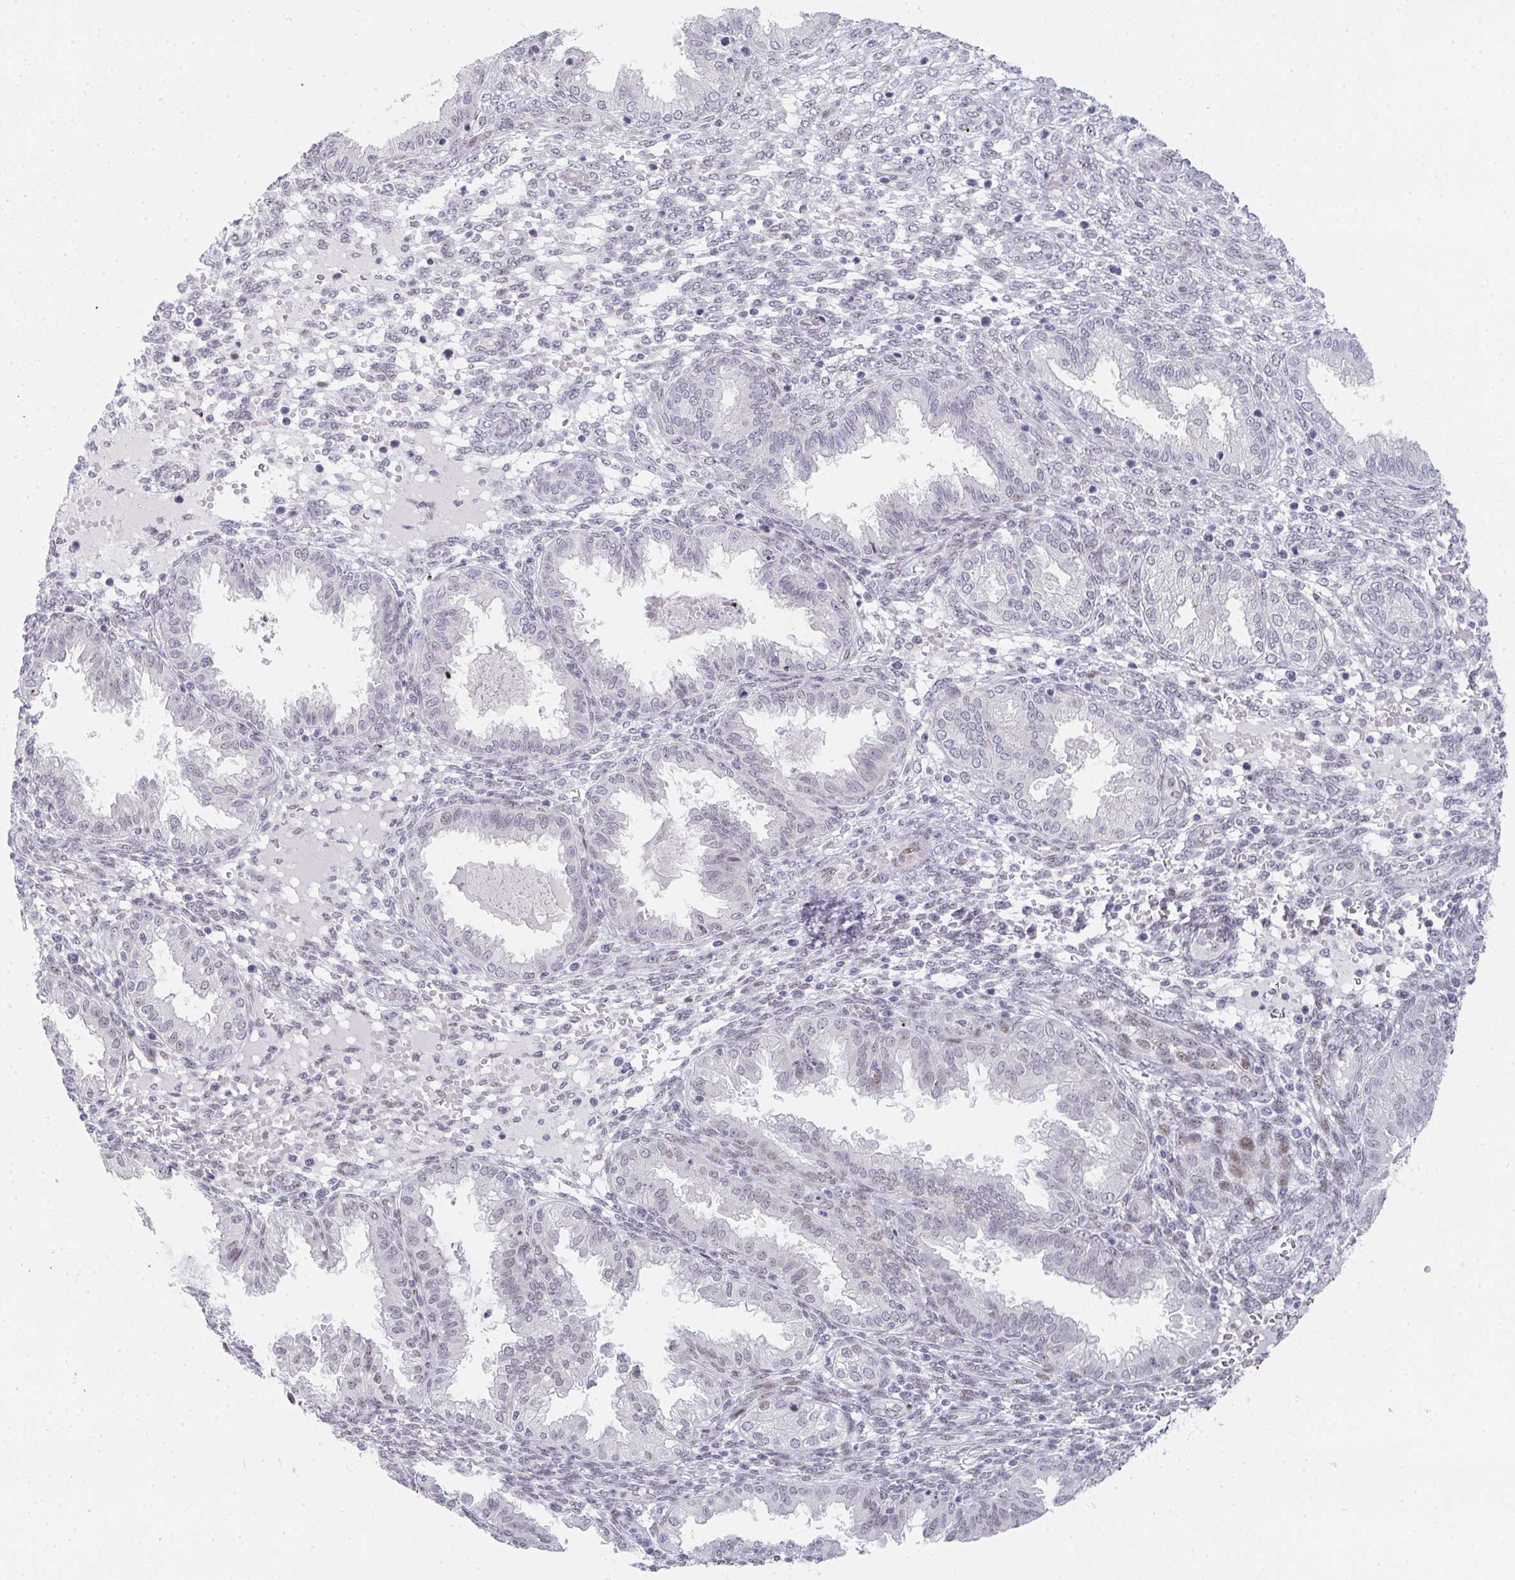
{"staining": {"intensity": "negative", "quantity": "none", "location": "none"}, "tissue": "endometrium", "cell_type": "Cells in endometrial stroma", "image_type": "normal", "snomed": [{"axis": "morphology", "description": "Normal tissue, NOS"}, {"axis": "topography", "description": "Endometrium"}], "caption": "The histopathology image reveals no significant expression in cells in endometrial stroma of endometrium. (DAB immunohistochemistry (IHC) visualized using brightfield microscopy, high magnification).", "gene": "POU2AF2", "patient": {"sex": "female", "age": 33}}